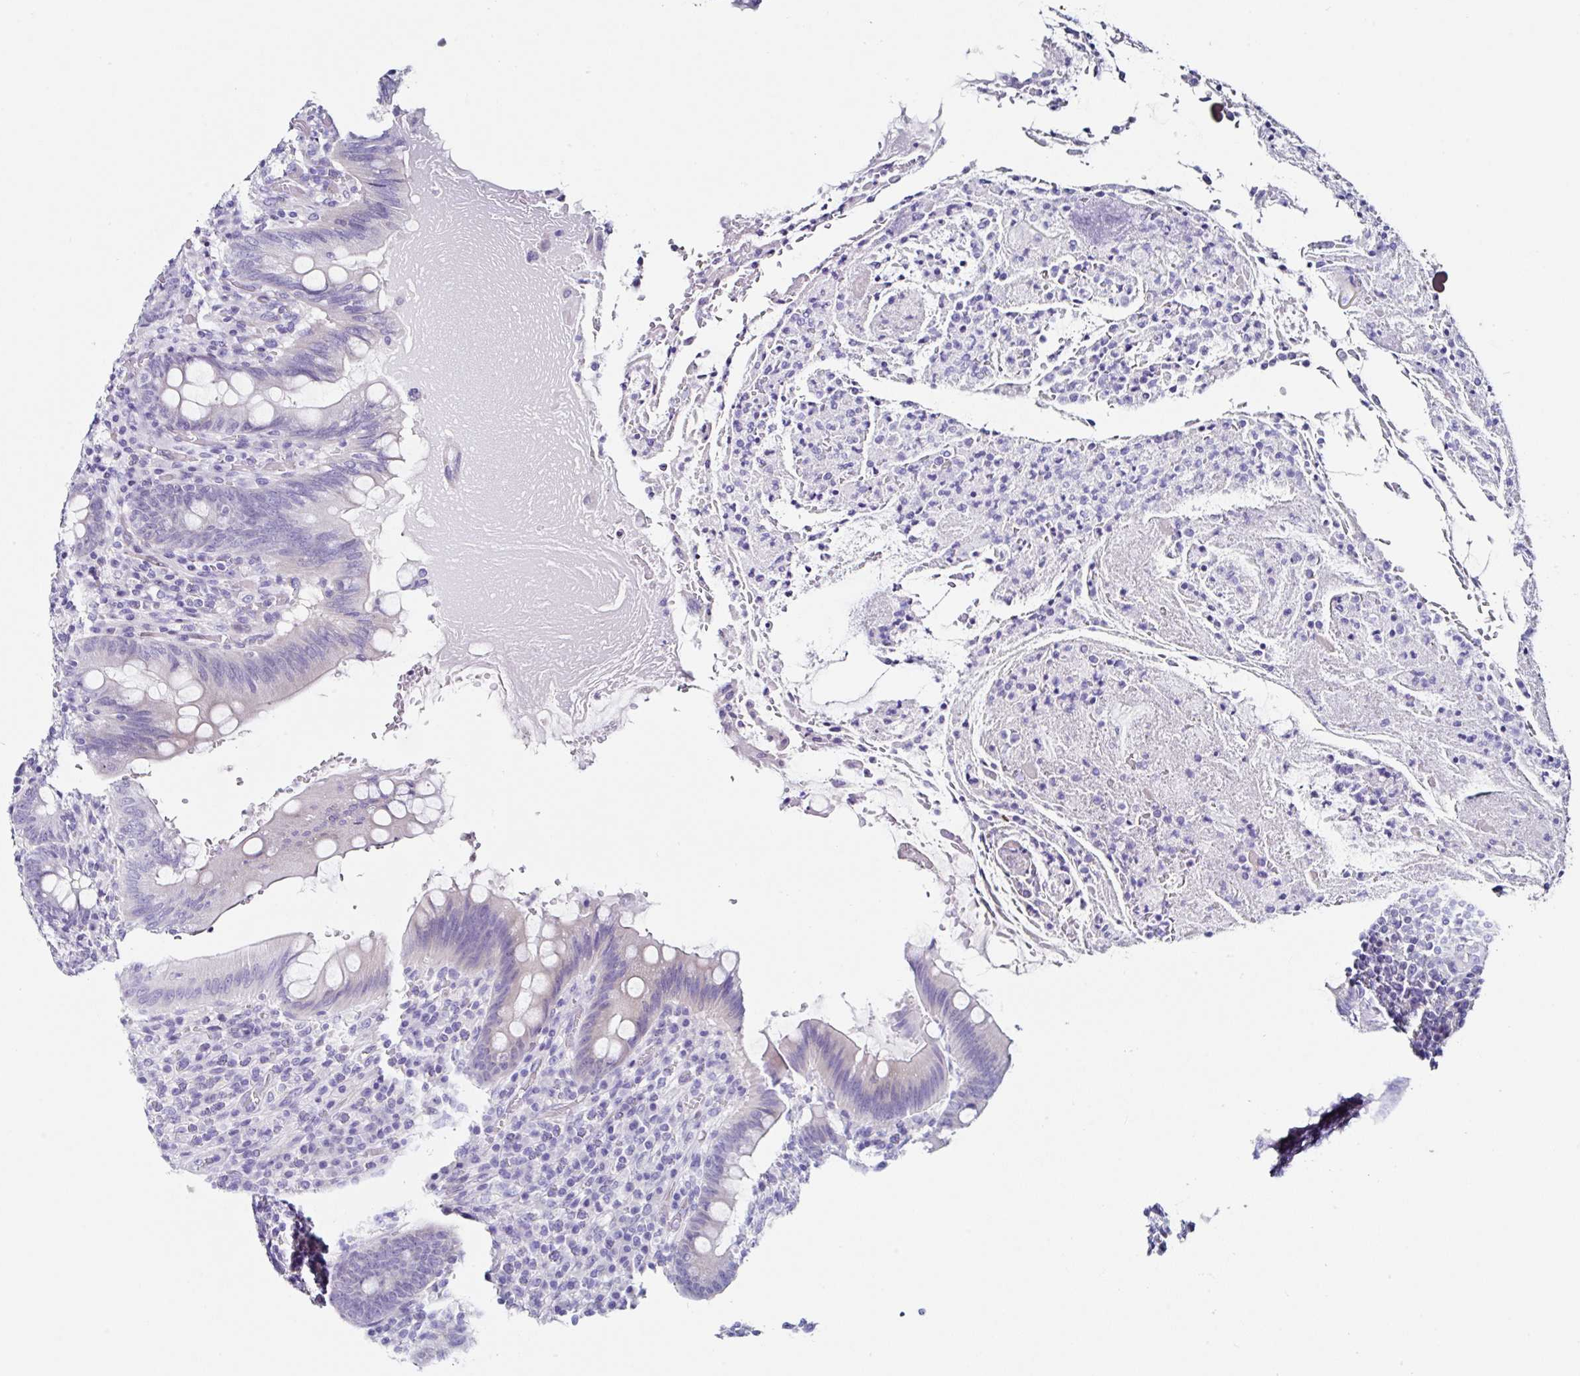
{"staining": {"intensity": "negative", "quantity": "none", "location": "none"}, "tissue": "appendix", "cell_type": "Glandular cells", "image_type": "normal", "snomed": [{"axis": "morphology", "description": "Normal tissue, NOS"}, {"axis": "topography", "description": "Appendix"}], "caption": "This is an immunohistochemistry photomicrograph of benign appendix. There is no positivity in glandular cells.", "gene": "UGT3A1", "patient": {"sex": "female", "age": 43}}